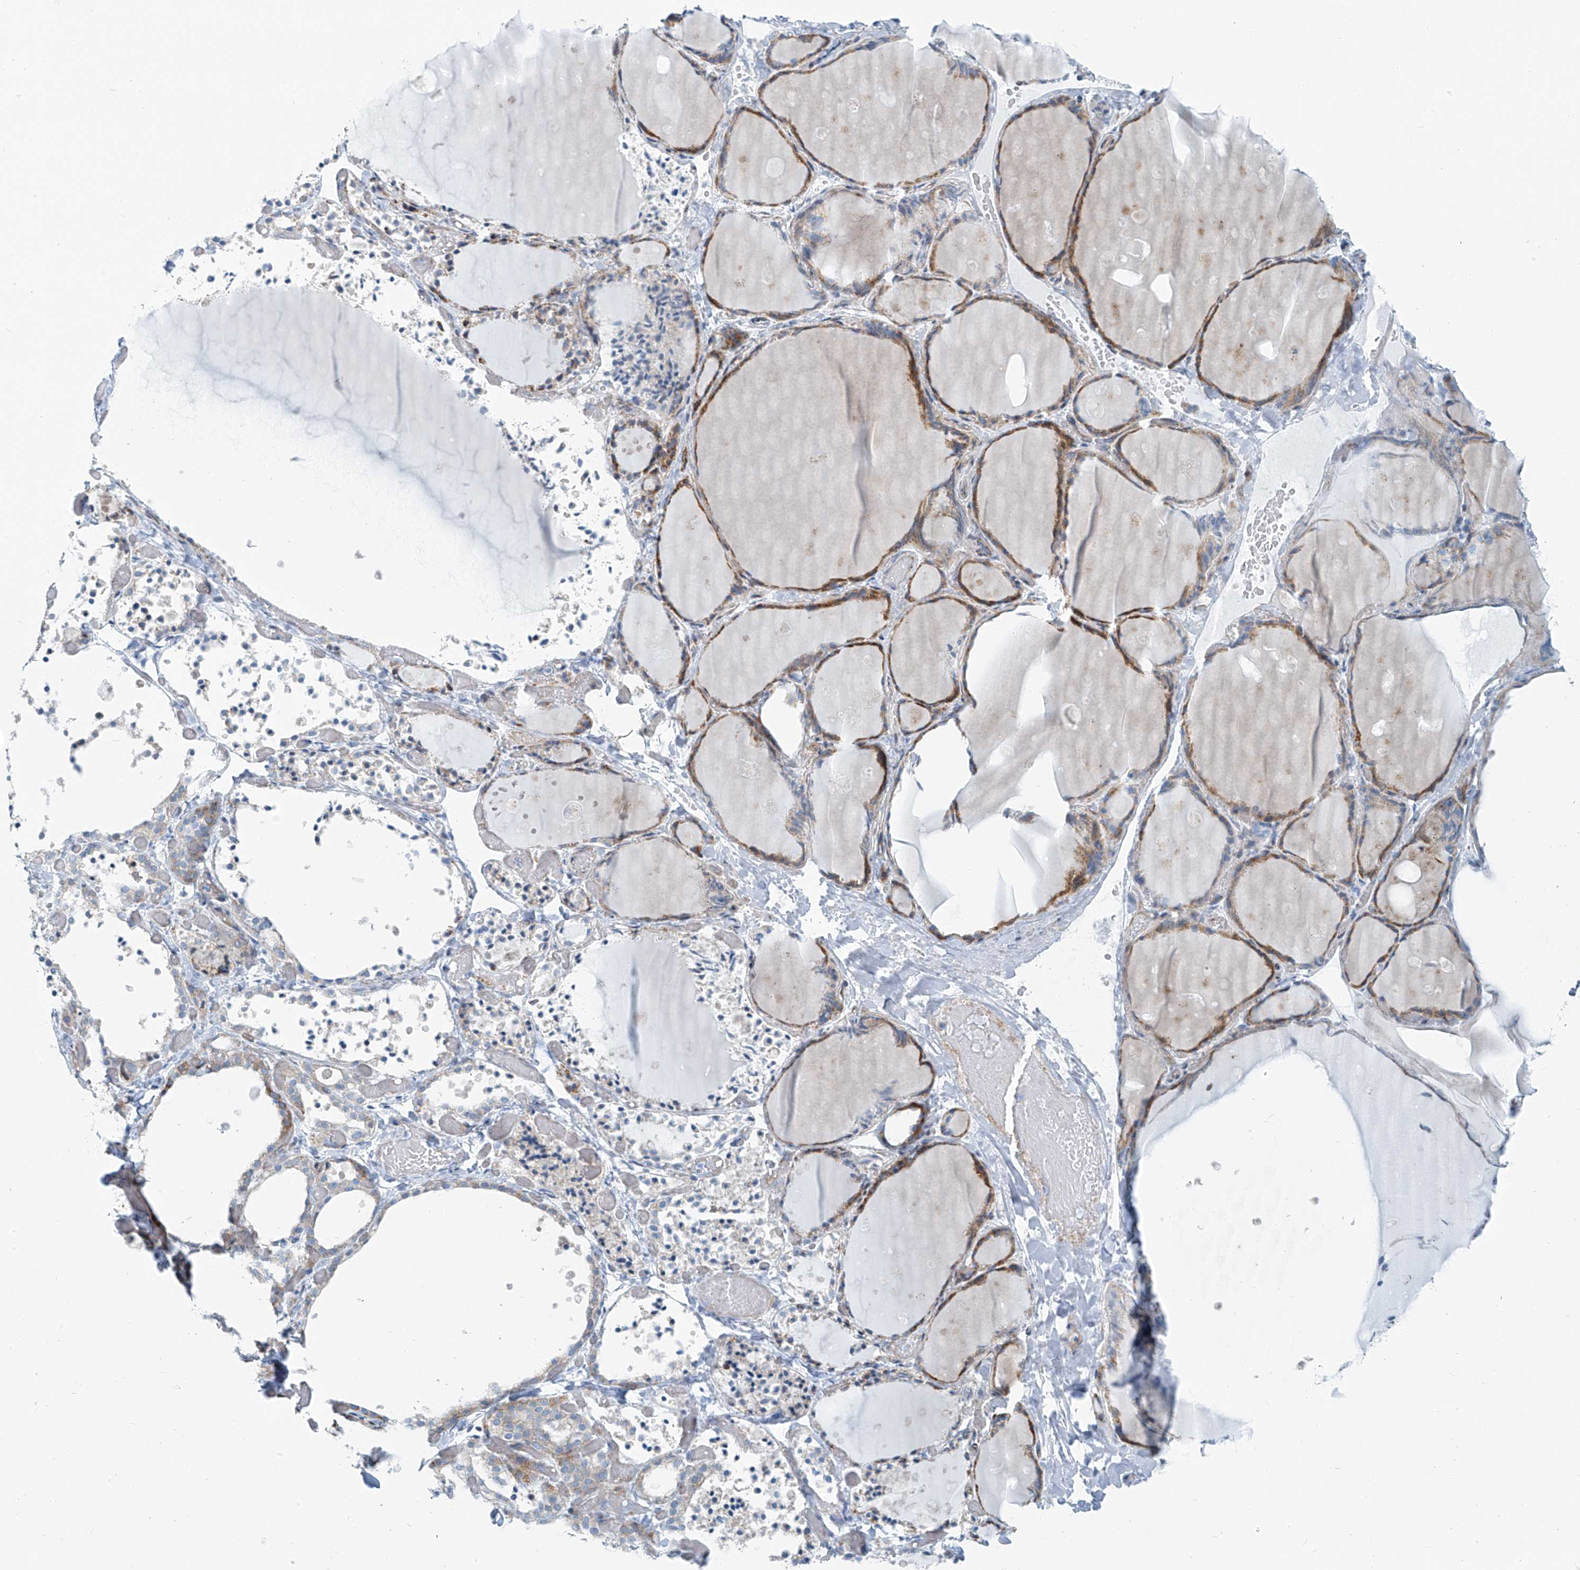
{"staining": {"intensity": "moderate", "quantity": ">75%", "location": "cytoplasmic/membranous"}, "tissue": "thyroid gland", "cell_type": "Glandular cells", "image_type": "normal", "snomed": [{"axis": "morphology", "description": "Normal tissue, NOS"}, {"axis": "topography", "description": "Thyroid gland"}], "caption": "This micrograph demonstrates immunohistochemistry staining of normal thyroid gland, with medium moderate cytoplasmic/membranous staining in approximately >75% of glandular cells.", "gene": "HIC2", "patient": {"sex": "female", "age": 44}}